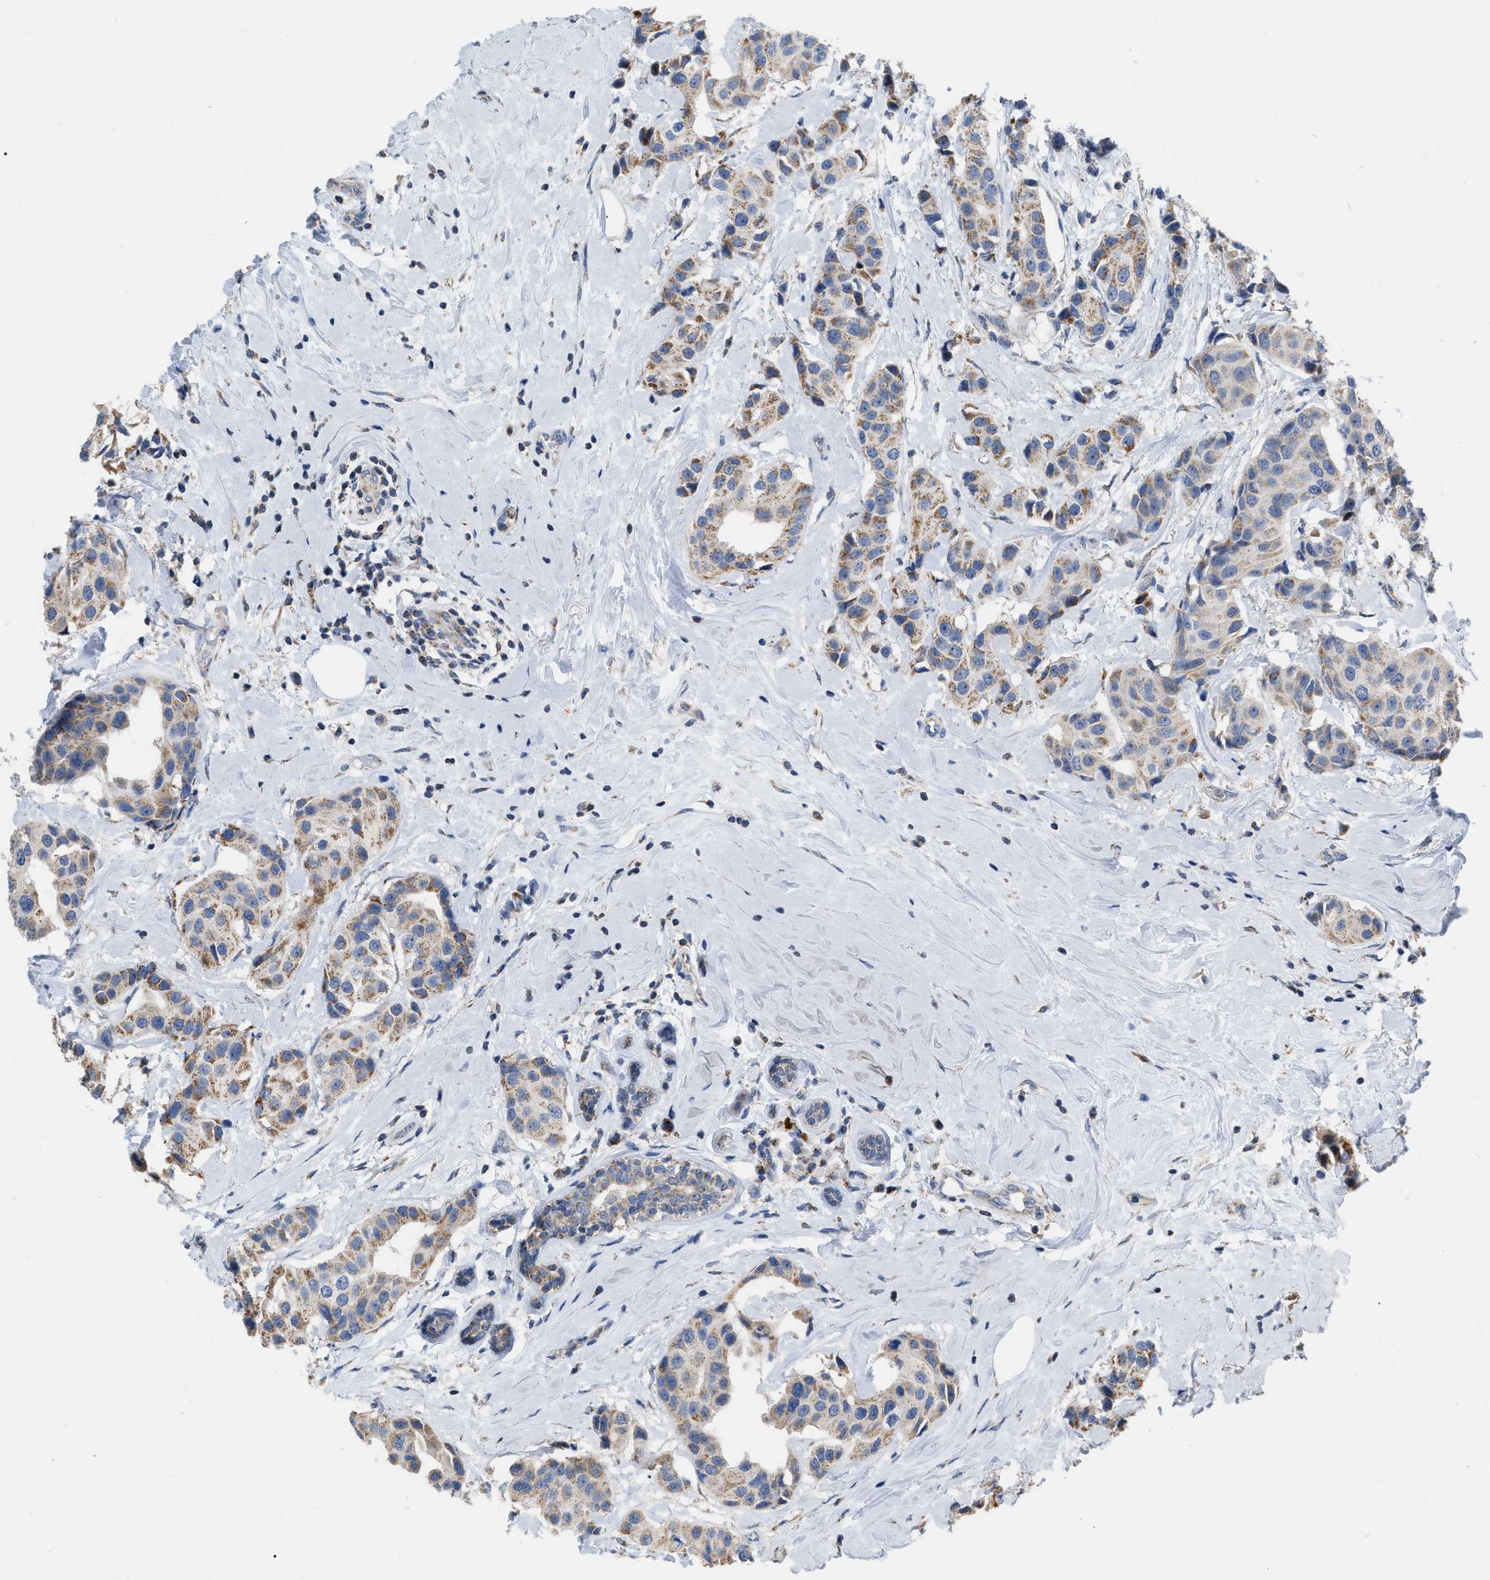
{"staining": {"intensity": "moderate", "quantity": ">75%", "location": "cytoplasmic/membranous"}, "tissue": "breast cancer", "cell_type": "Tumor cells", "image_type": "cancer", "snomed": [{"axis": "morphology", "description": "Normal tissue, NOS"}, {"axis": "morphology", "description": "Duct carcinoma"}, {"axis": "topography", "description": "Breast"}], "caption": "There is medium levels of moderate cytoplasmic/membranous staining in tumor cells of intraductal carcinoma (breast), as demonstrated by immunohistochemical staining (brown color).", "gene": "DDX56", "patient": {"sex": "female", "age": 39}}